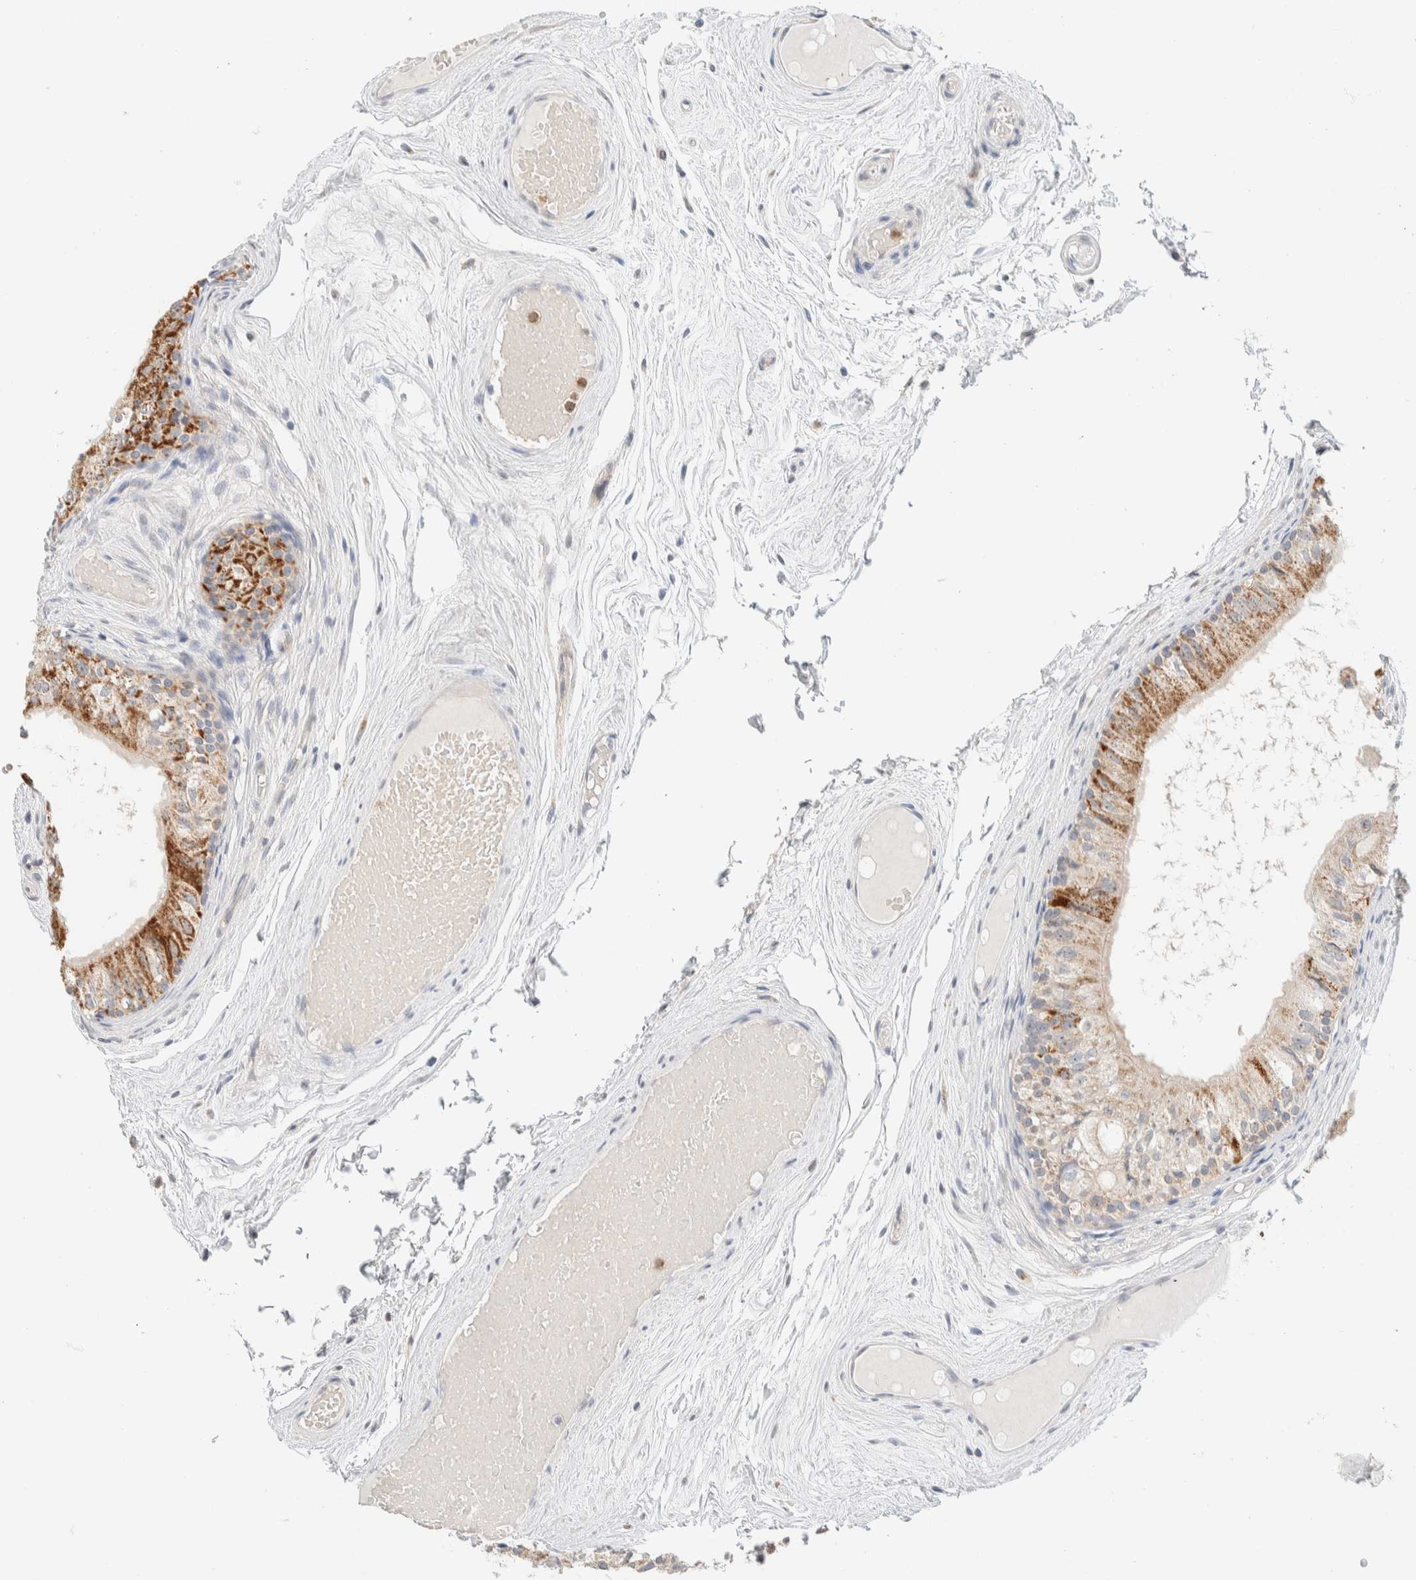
{"staining": {"intensity": "moderate", "quantity": "25%-75%", "location": "cytoplasmic/membranous"}, "tissue": "epididymis", "cell_type": "Glandular cells", "image_type": "normal", "snomed": [{"axis": "morphology", "description": "Normal tissue, NOS"}, {"axis": "topography", "description": "Epididymis"}], "caption": "IHC of normal human epididymis shows medium levels of moderate cytoplasmic/membranous expression in about 25%-75% of glandular cells.", "gene": "HDHD3", "patient": {"sex": "male", "age": 79}}